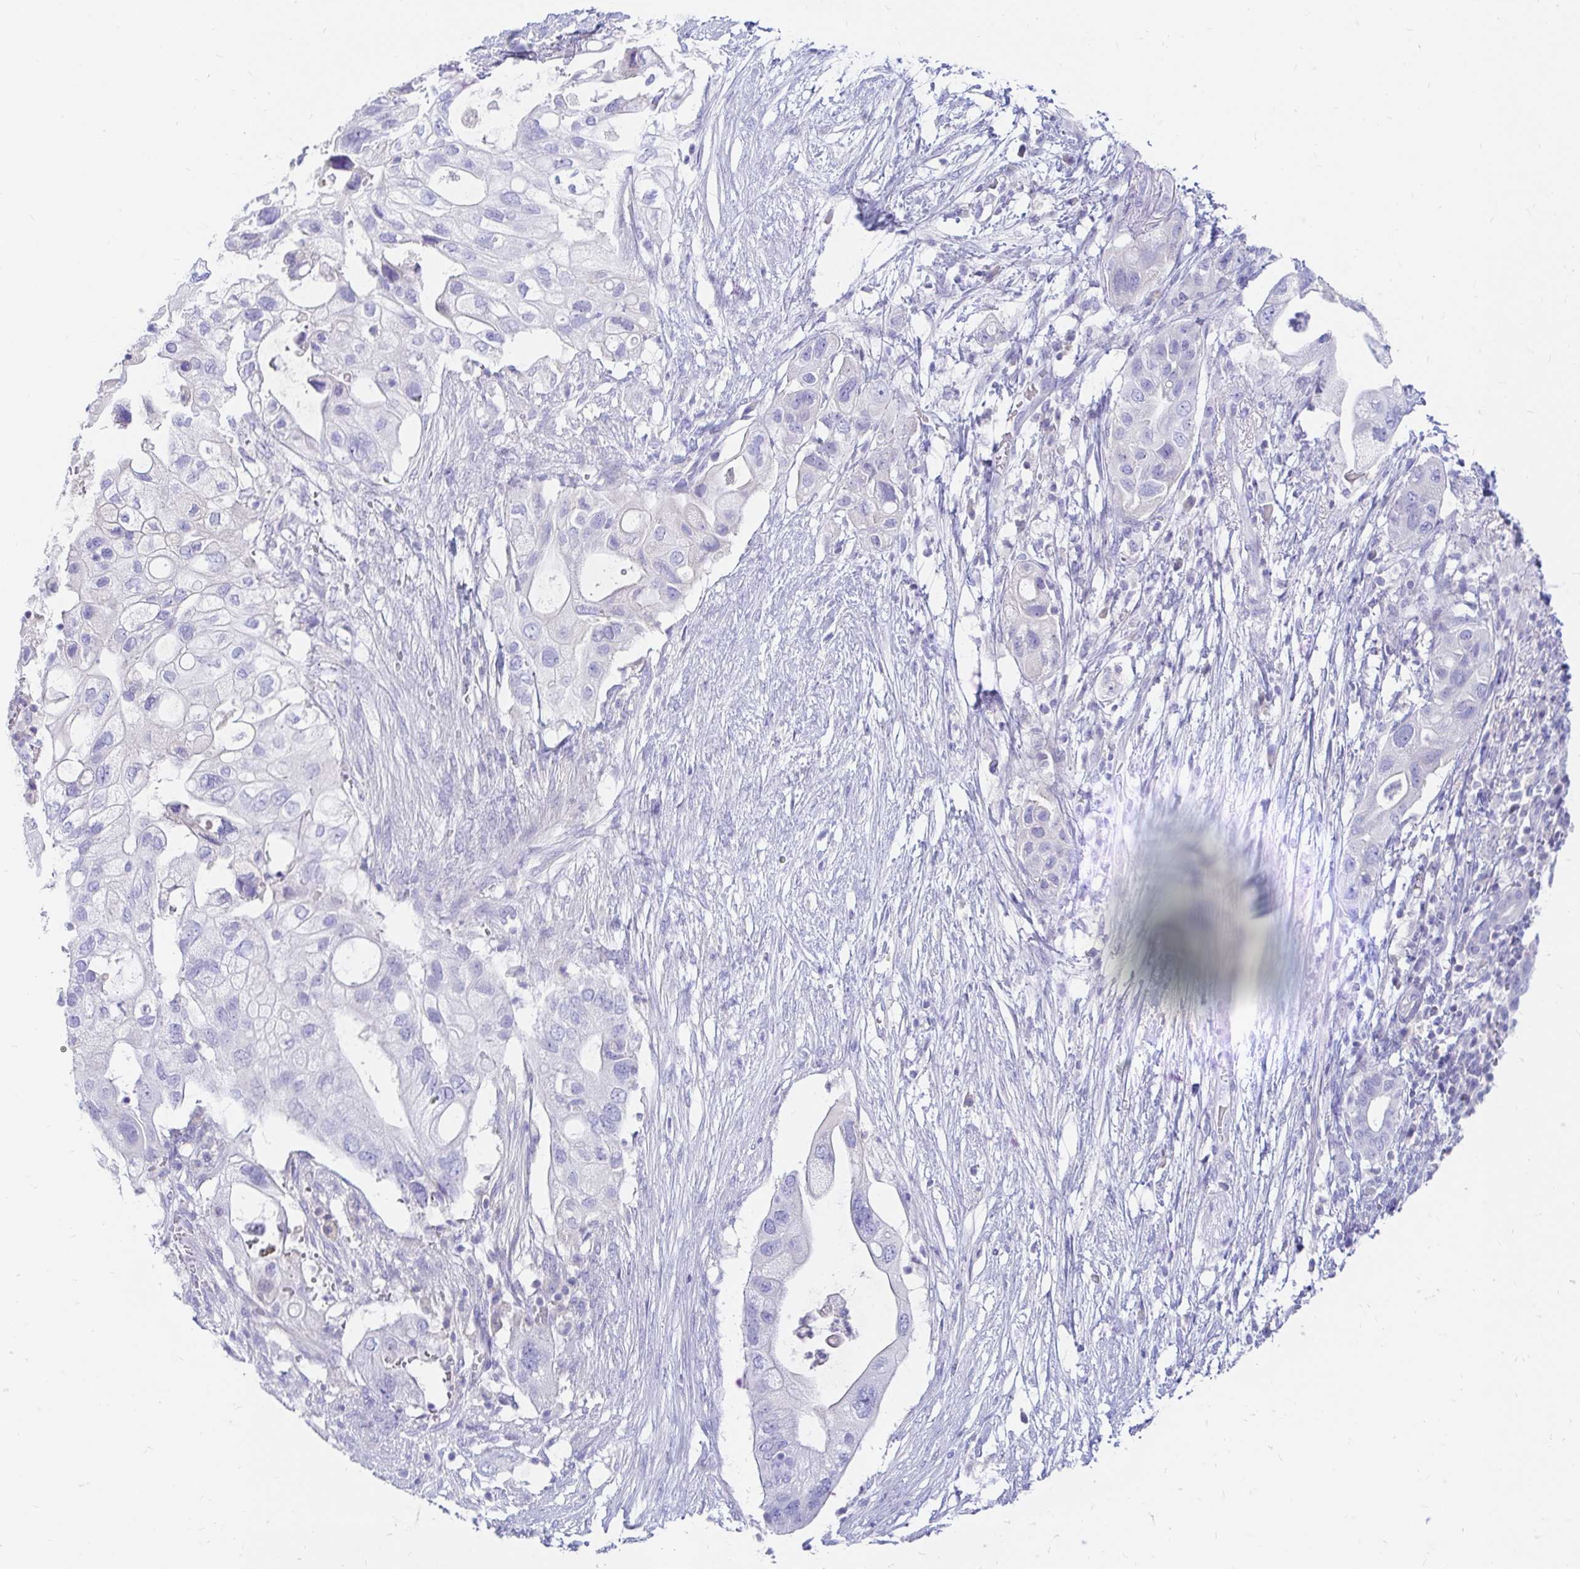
{"staining": {"intensity": "negative", "quantity": "none", "location": "none"}, "tissue": "pancreatic cancer", "cell_type": "Tumor cells", "image_type": "cancer", "snomed": [{"axis": "morphology", "description": "Adenocarcinoma, NOS"}, {"axis": "topography", "description": "Pancreas"}], "caption": "Immunohistochemical staining of pancreatic cancer (adenocarcinoma) exhibits no significant positivity in tumor cells.", "gene": "NR2E1", "patient": {"sex": "female", "age": 72}}